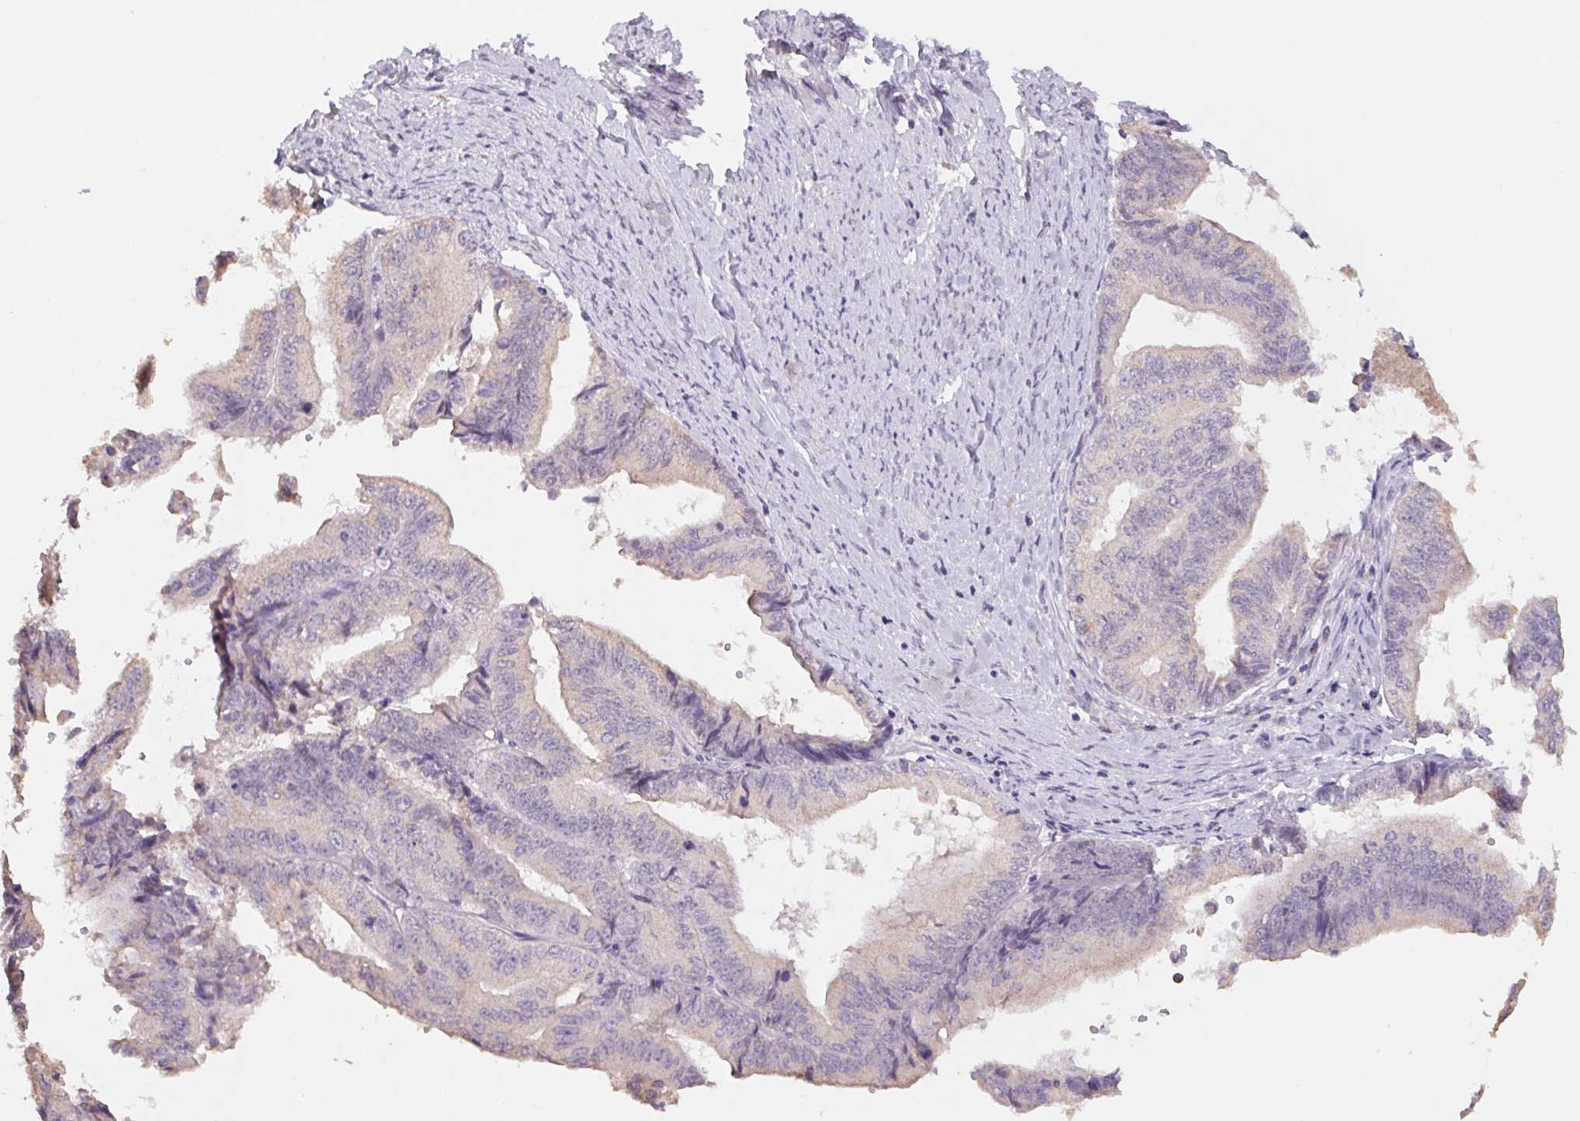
{"staining": {"intensity": "negative", "quantity": "none", "location": "none"}, "tissue": "endometrial cancer", "cell_type": "Tumor cells", "image_type": "cancer", "snomed": [{"axis": "morphology", "description": "Adenocarcinoma, NOS"}, {"axis": "topography", "description": "Endometrium"}], "caption": "Immunohistochemical staining of human endometrial cancer (adenocarcinoma) displays no significant staining in tumor cells. (Immunohistochemistry, brightfield microscopy, high magnification).", "gene": "PNMA8B", "patient": {"sex": "female", "age": 65}}